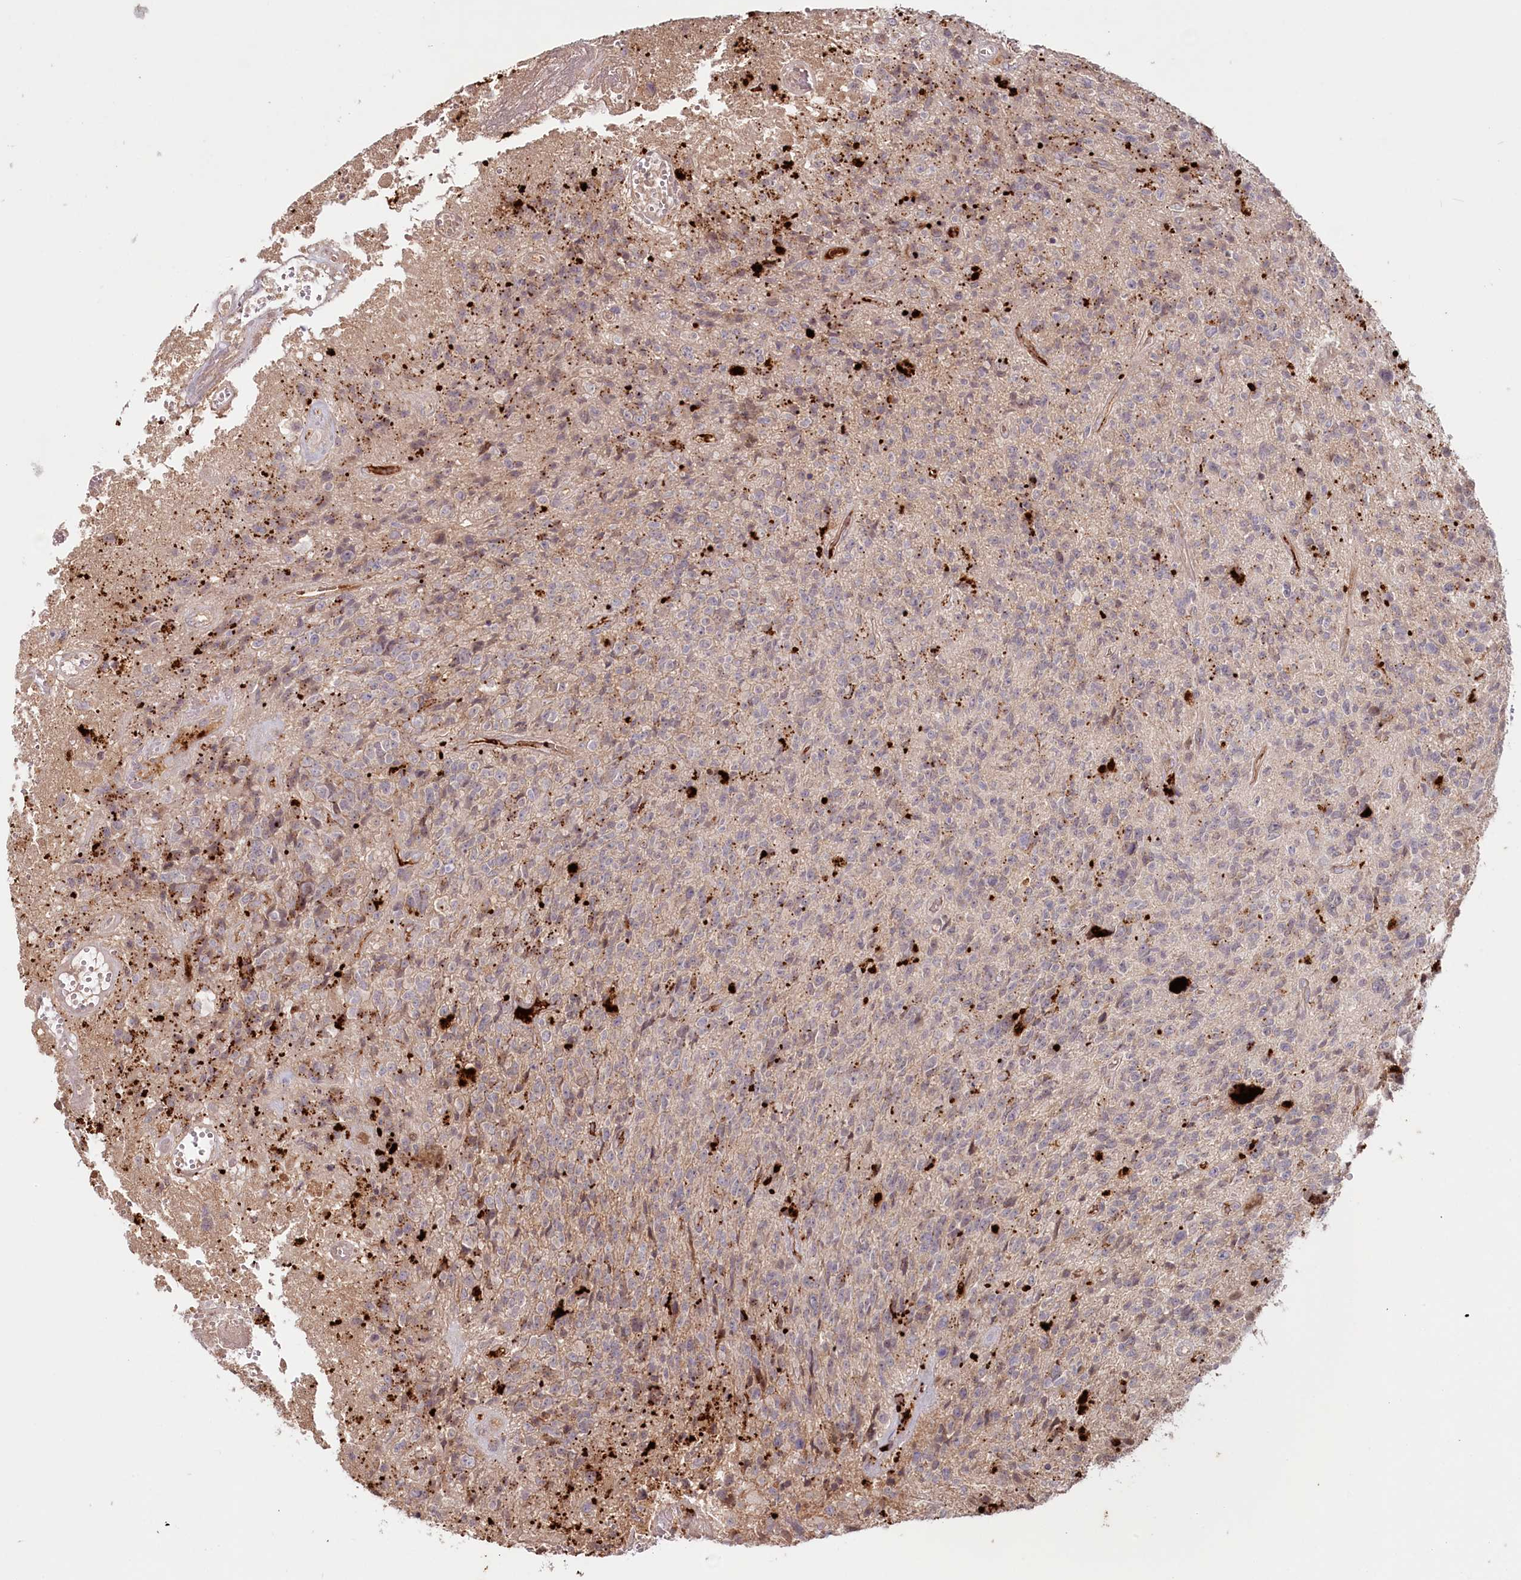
{"staining": {"intensity": "weak", "quantity": "<25%", "location": "cytoplasmic/membranous"}, "tissue": "glioma", "cell_type": "Tumor cells", "image_type": "cancer", "snomed": [{"axis": "morphology", "description": "Glioma, malignant, High grade"}, {"axis": "topography", "description": "Brain"}], "caption": "Malignant high-grade glioma was stained to show a protein in brown. There is no significant expression in tumor cells. The staining is performed using DAB brown chromogen with nuclei counter-stained in using hematoxylin.", "gene": "PSAPL1", "patient": {"sex": "male", "age": 76}}